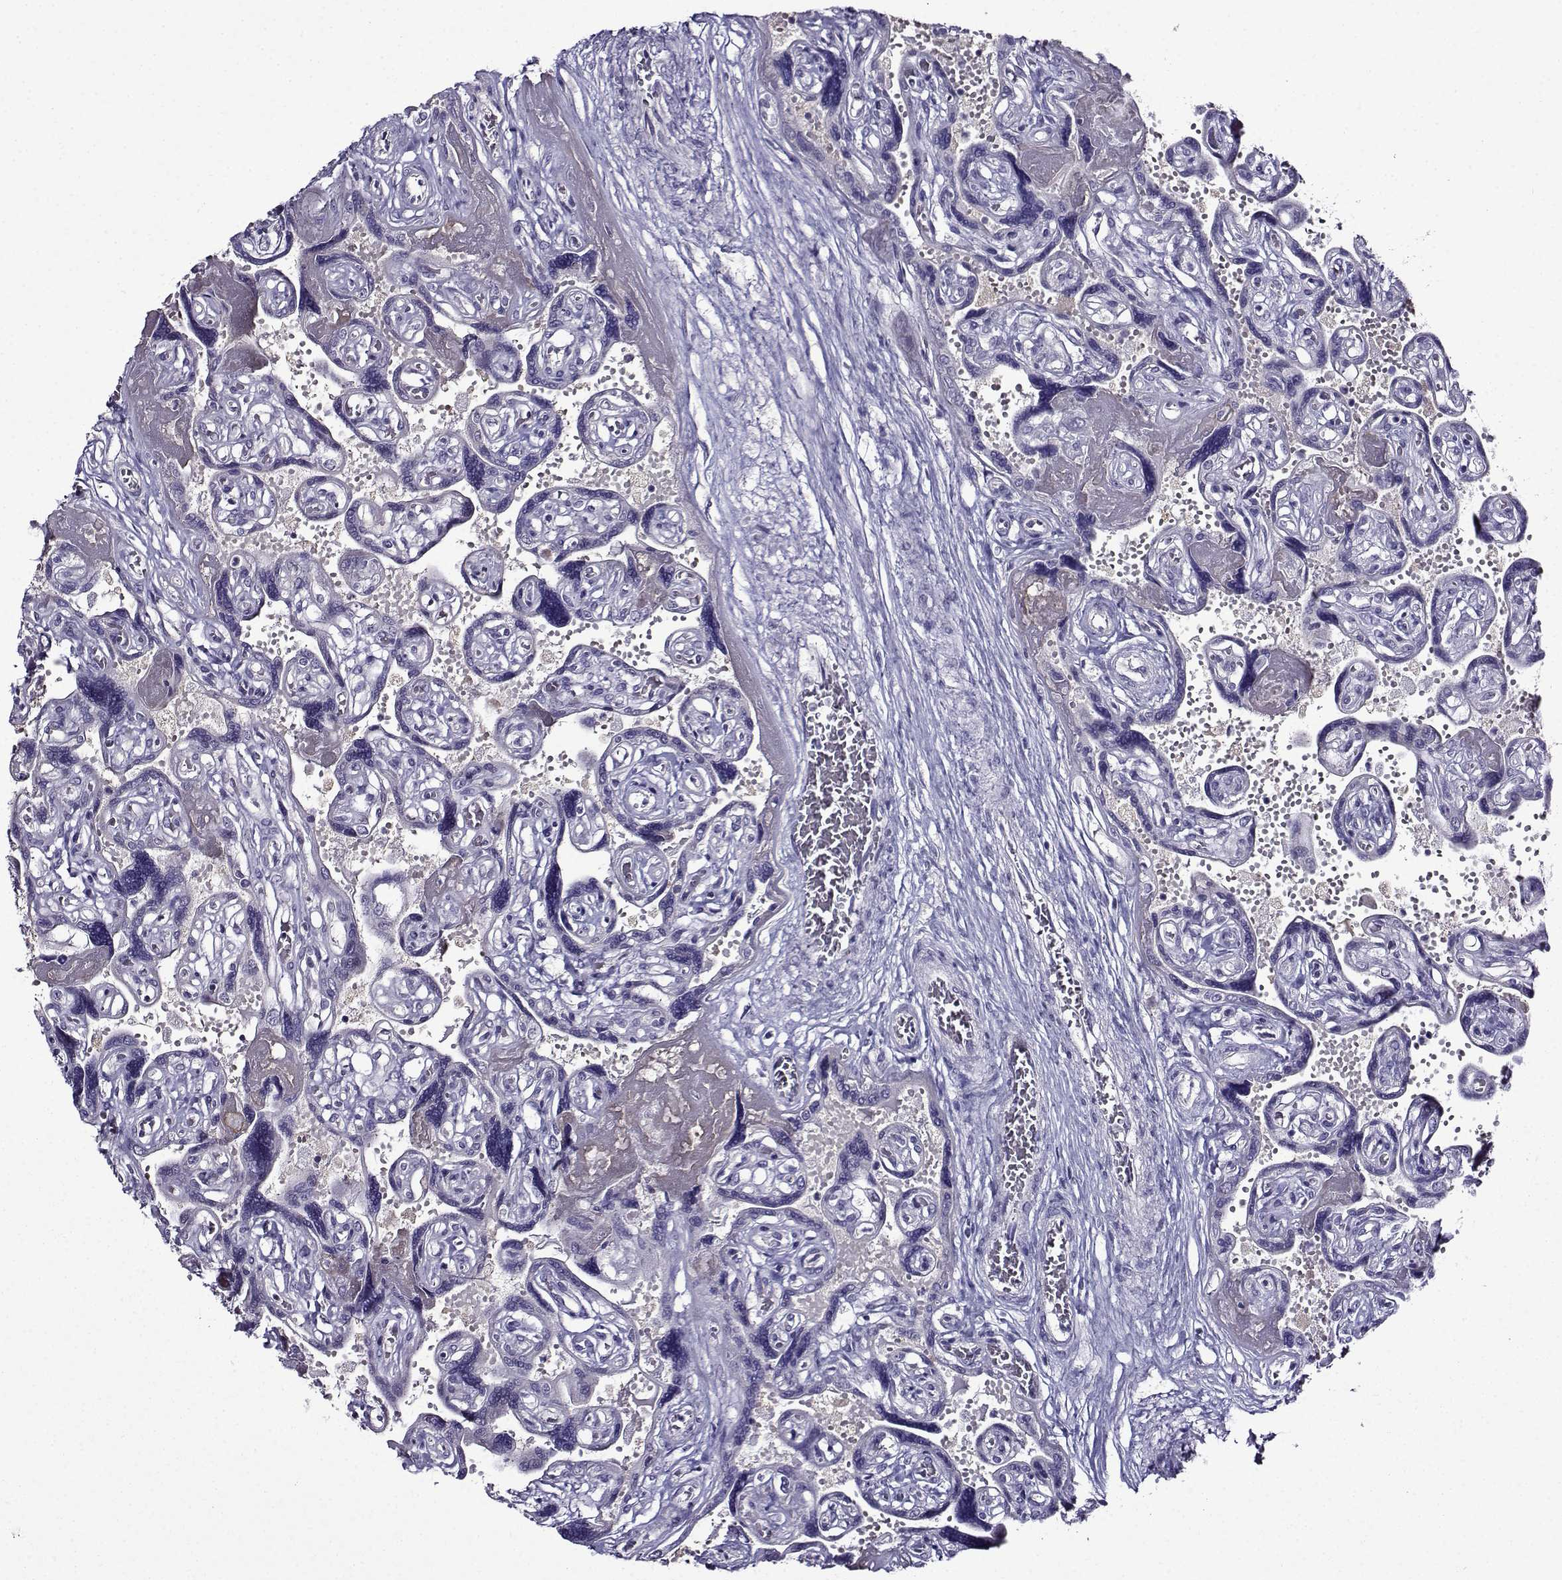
{"staining": {"intensity": "negative", "quantity": "none", "location": "none"}, "tissue": "placenta", "cell_type": "Decidual cells", "image_type": "normal", "snomed": [{"axis": "morphology", "description": "Normal tissue, NOS"}, {"axis": "topography", "description": "Placenta"}], "caption": "Protein analysis of unremarkable placenta shows no significant expression in decidual cells.", "gene": "TMEM266", "patient": {"sex": "female", "age": 32}}